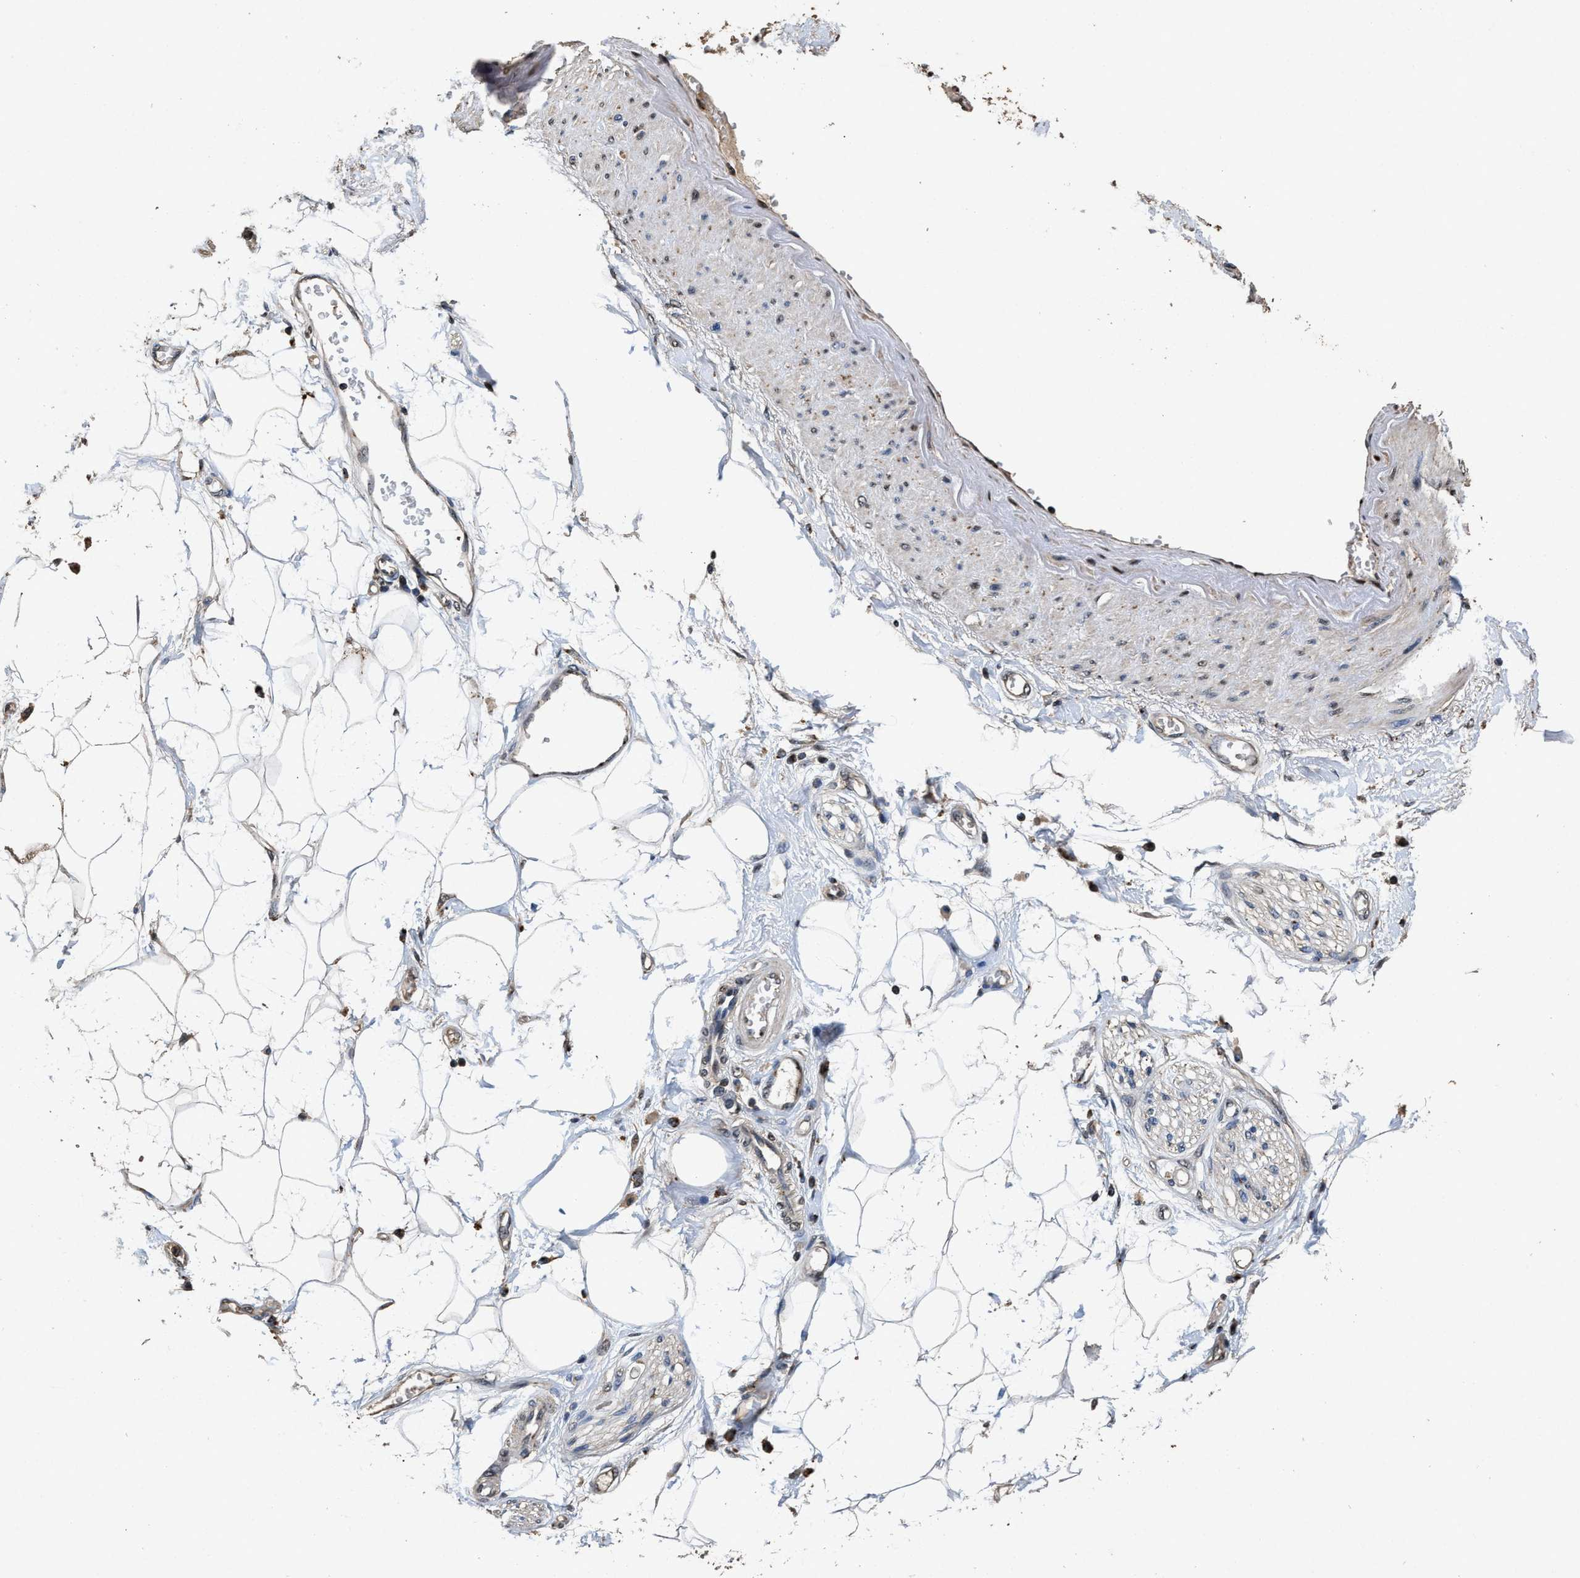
{"staining": {"intensity": "moderate", "quantity": ">75%", "location": "cytoplasmic/membranous"}, "tissue": "adipose tissue", "cell_type": "Adipocytes", "image_type": "normal", "snomed": [{"axis": "morphology", "description": "Normal tissue, NOS"}, {"axis": "morphology", "description": "Adenocarcinoma, NOS"}, {"axis": "topography", "description": "Duodenum"}, {"axis": "topography", "description": "Peripheral nerve tissue"}], "caption": "A micrograph showing moderate cytoplasmic/membranous staining in about >75% of adipocytes in unremarkable adipose tissue, as visualized by brown immunohistochemical staining.", "gene": "TPST2", "patient": {"sex": "female", "age": 60}}